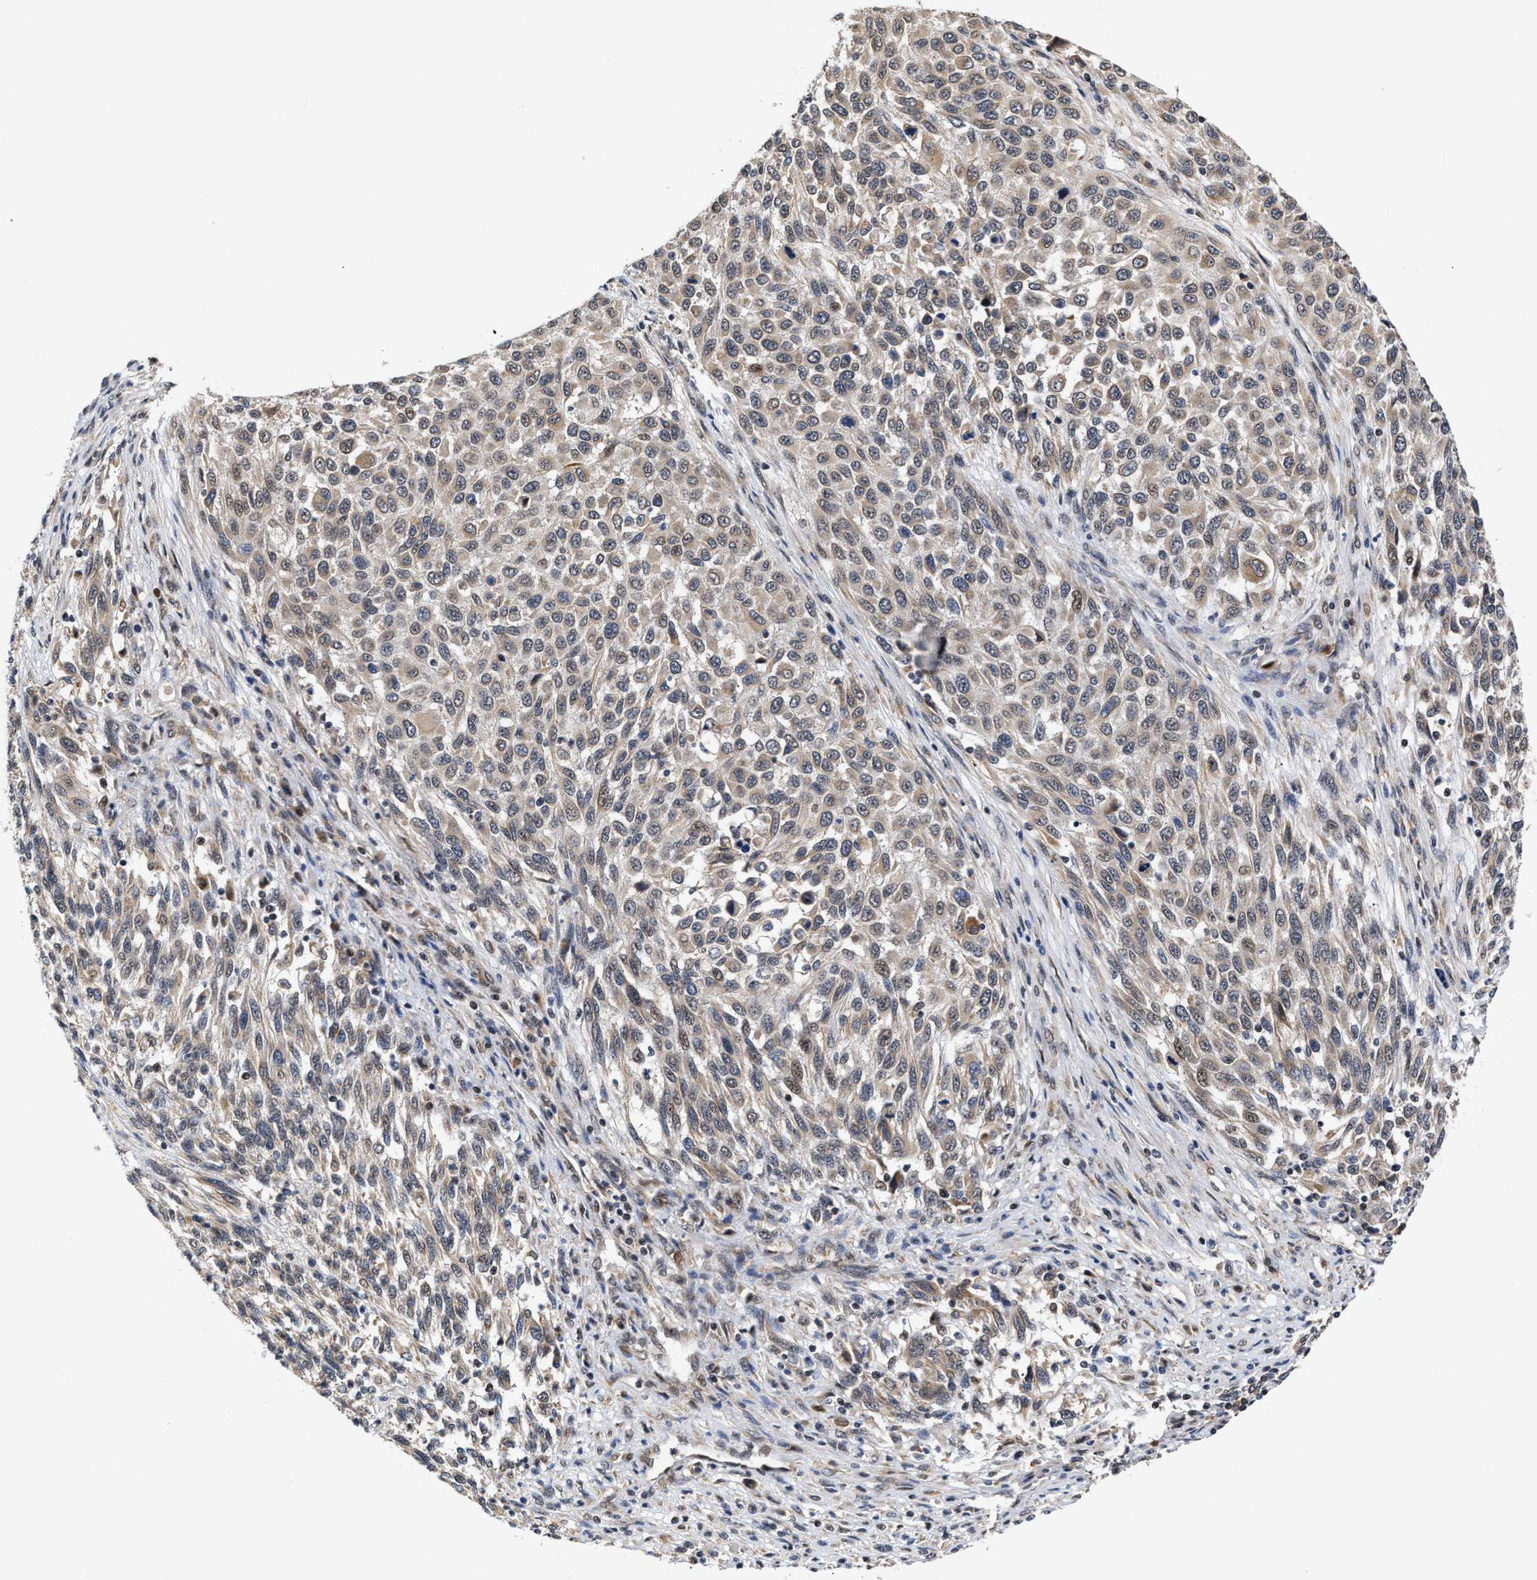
{"staining": {"intensity": "weak", "quantity": "25%-75%", "location": "cytoplasmic/membranous"}, "tissue": "melanoma", "cell_type": "Tumor cells", "image_type": "cancer", "snomed": [{"axis": "morphology", "description": "Malignant melanoma, Metastatic site"}, {"axis": "topography", "description": "Lymph node"}], "caption": "This histopathology image shows malignant melanoma (metastatic site) stained with immunohistochemistry to label a protein in brown. The cytoplasmic/membranous of tumor cells show weak positivity for the protein. Nuclei are counter-stained blue.", "gene": "CLIP2", "patient": {"sex": "male", "age": 61}}